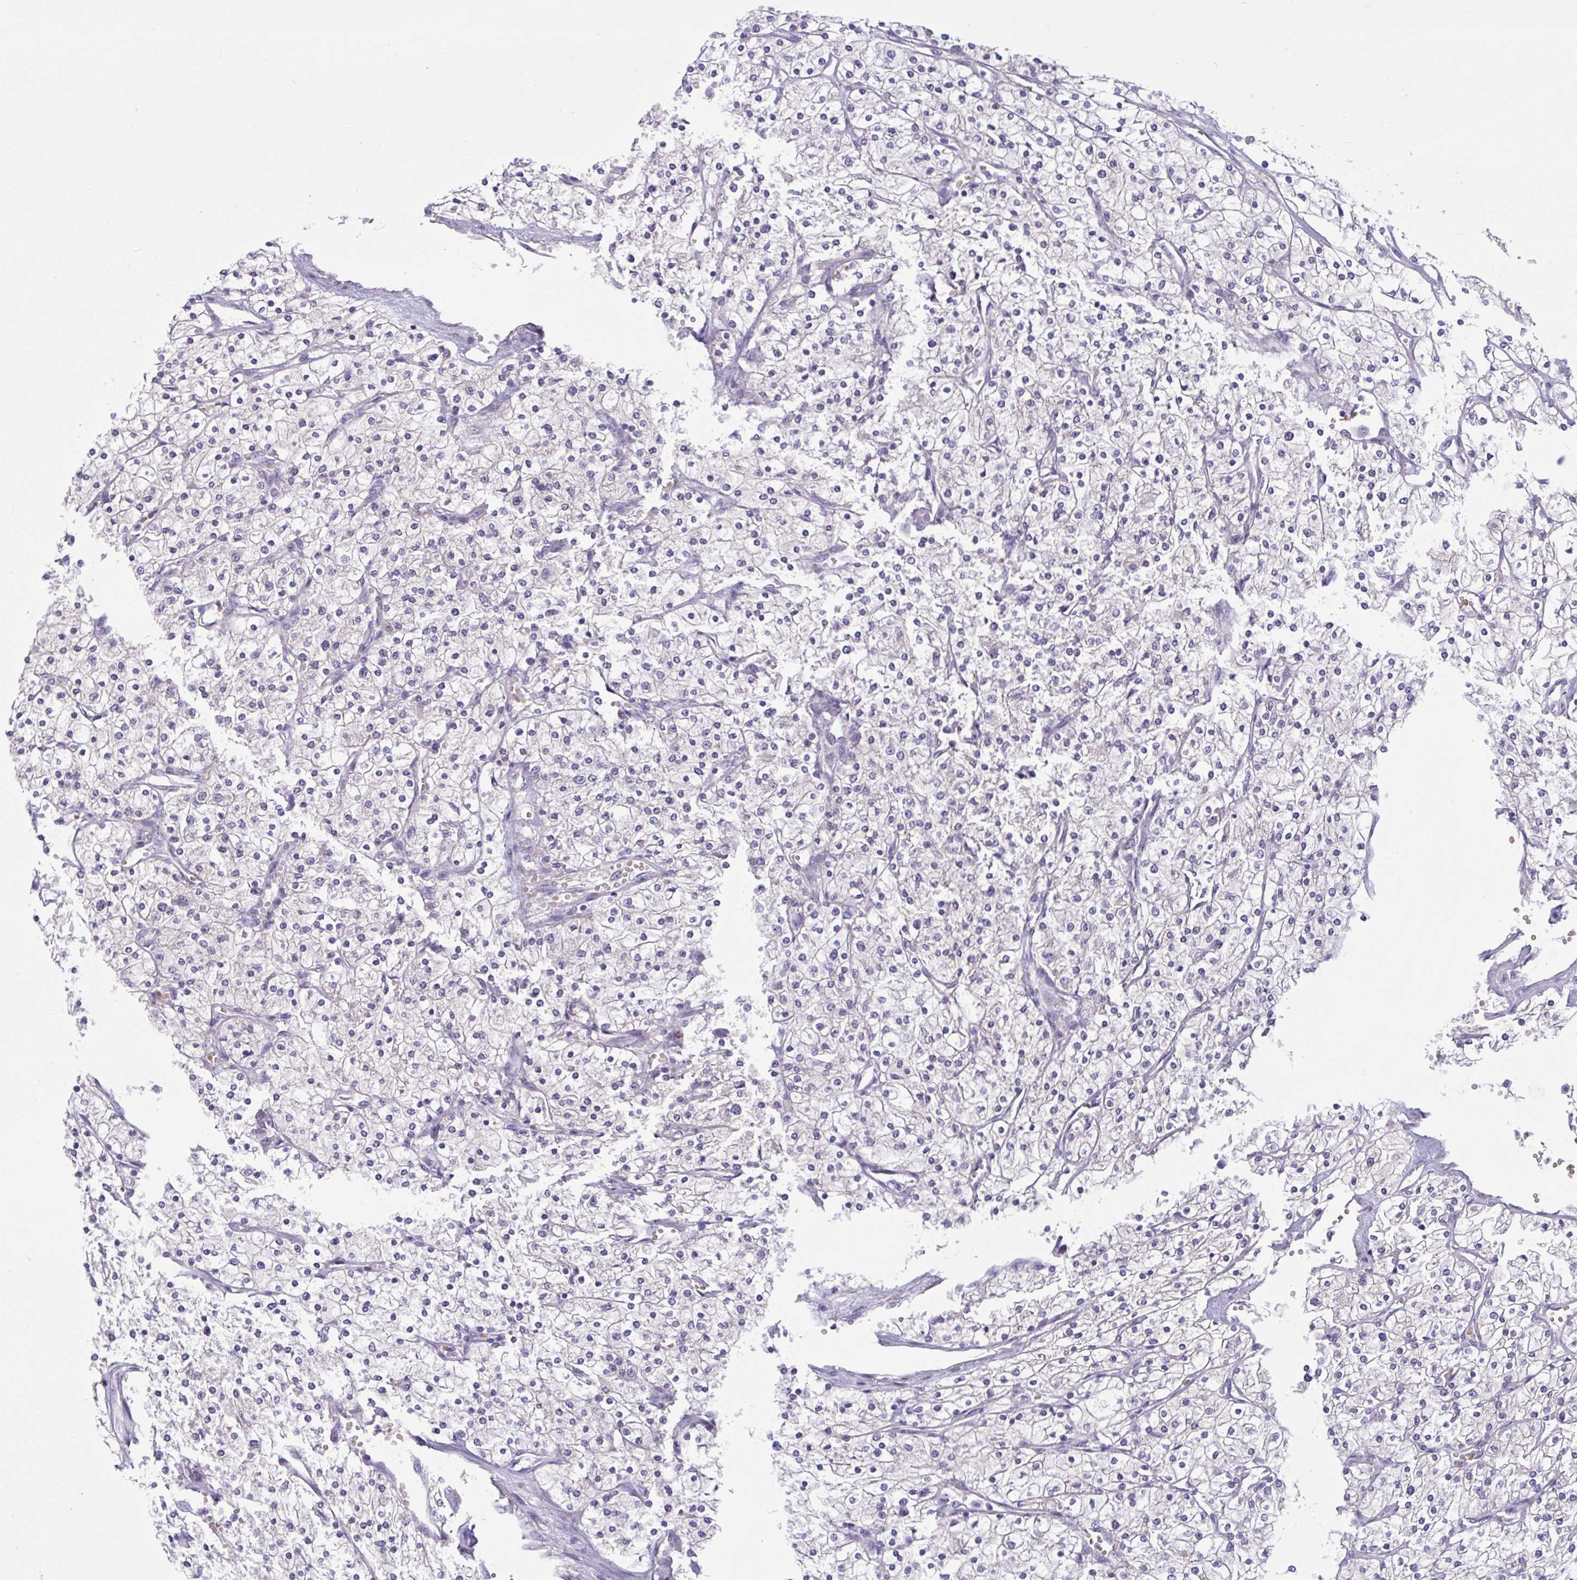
{"staining": {"intensity": "negative", "quantity": "none", "location": "none"}, "tissue": "renal cancer", "cell_type": "Tumor cells", "image_type": "cancer", "snomed": [{"axis": "morphology", "description": "Adenocarcinoma, NOS"}, {"axis": "topography", "description": "Kidney"}], "caption": "High magnification brightfield microscopy of renal cancer stained with DAB (3,3'-diaminobenzidine) (brown) and counterstained with hematoxylin (blue): tumor cells show no significant expression.", "gene": "CNGB3", "patient": {"sex": "male", "age": 80}}